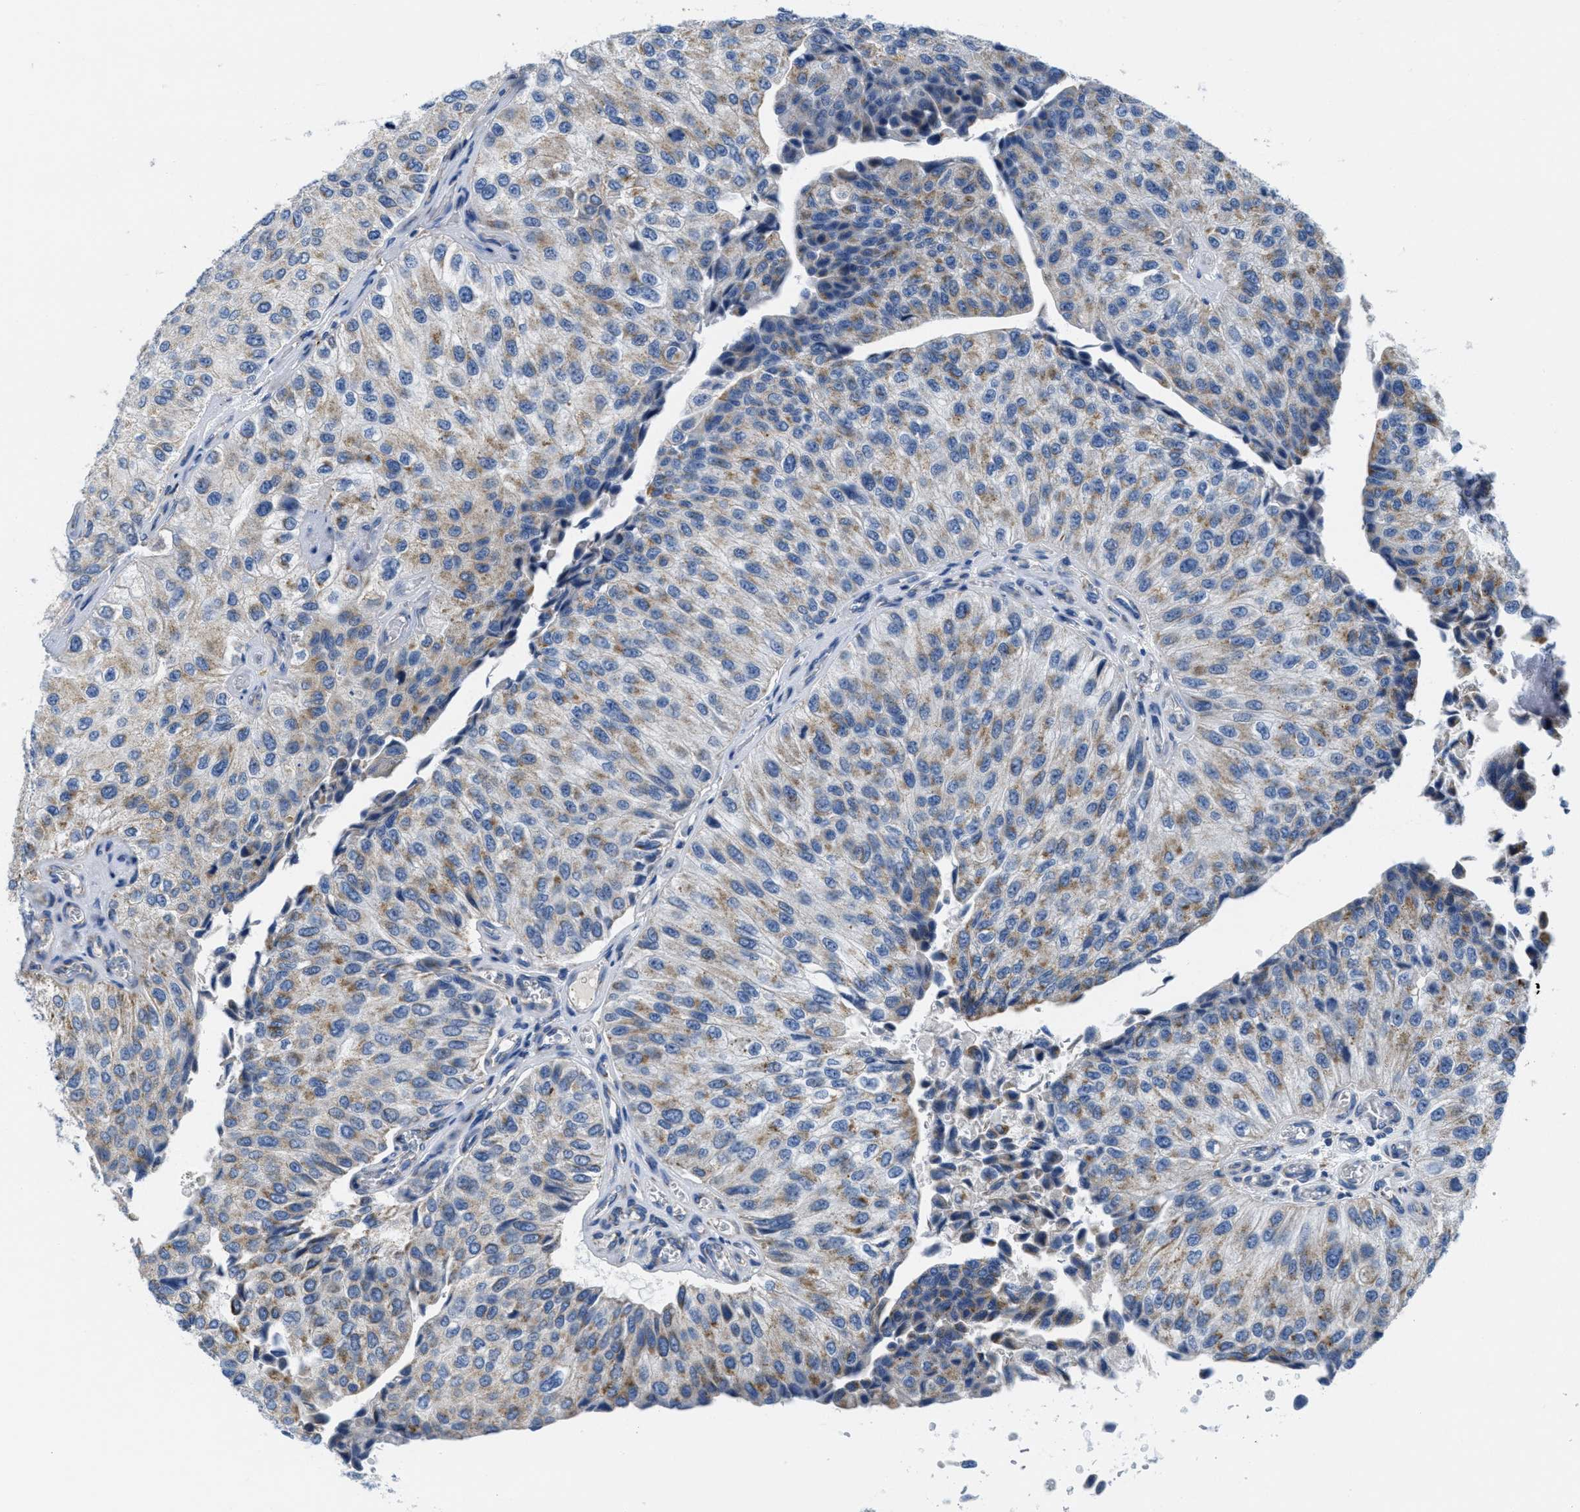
{"staining": {"intensity": "weak", "quantity": "25%-75%", "location": "cytoplasmic/membranous"}, "tissue": "urothelial cancer", "cell_type": "Tumor cells", "image_type": "cancer", "snomed": [{"axis": "morphology", "description": "Urothelial carcinoma, High grade"}, {"axis": "topography", "description": "Kidney"}, {"axis": "topography", "description": "Urinary bladder"}], "caption": "An IHC micrograph of neoplastic tissue is shown. Protein staining in brown shows weak cytoplasmic/membranous positivity in urothelial cancer within tumor cells.", "gene": "KCNJ5", "patient": {"sex": "male", "age": 77}}